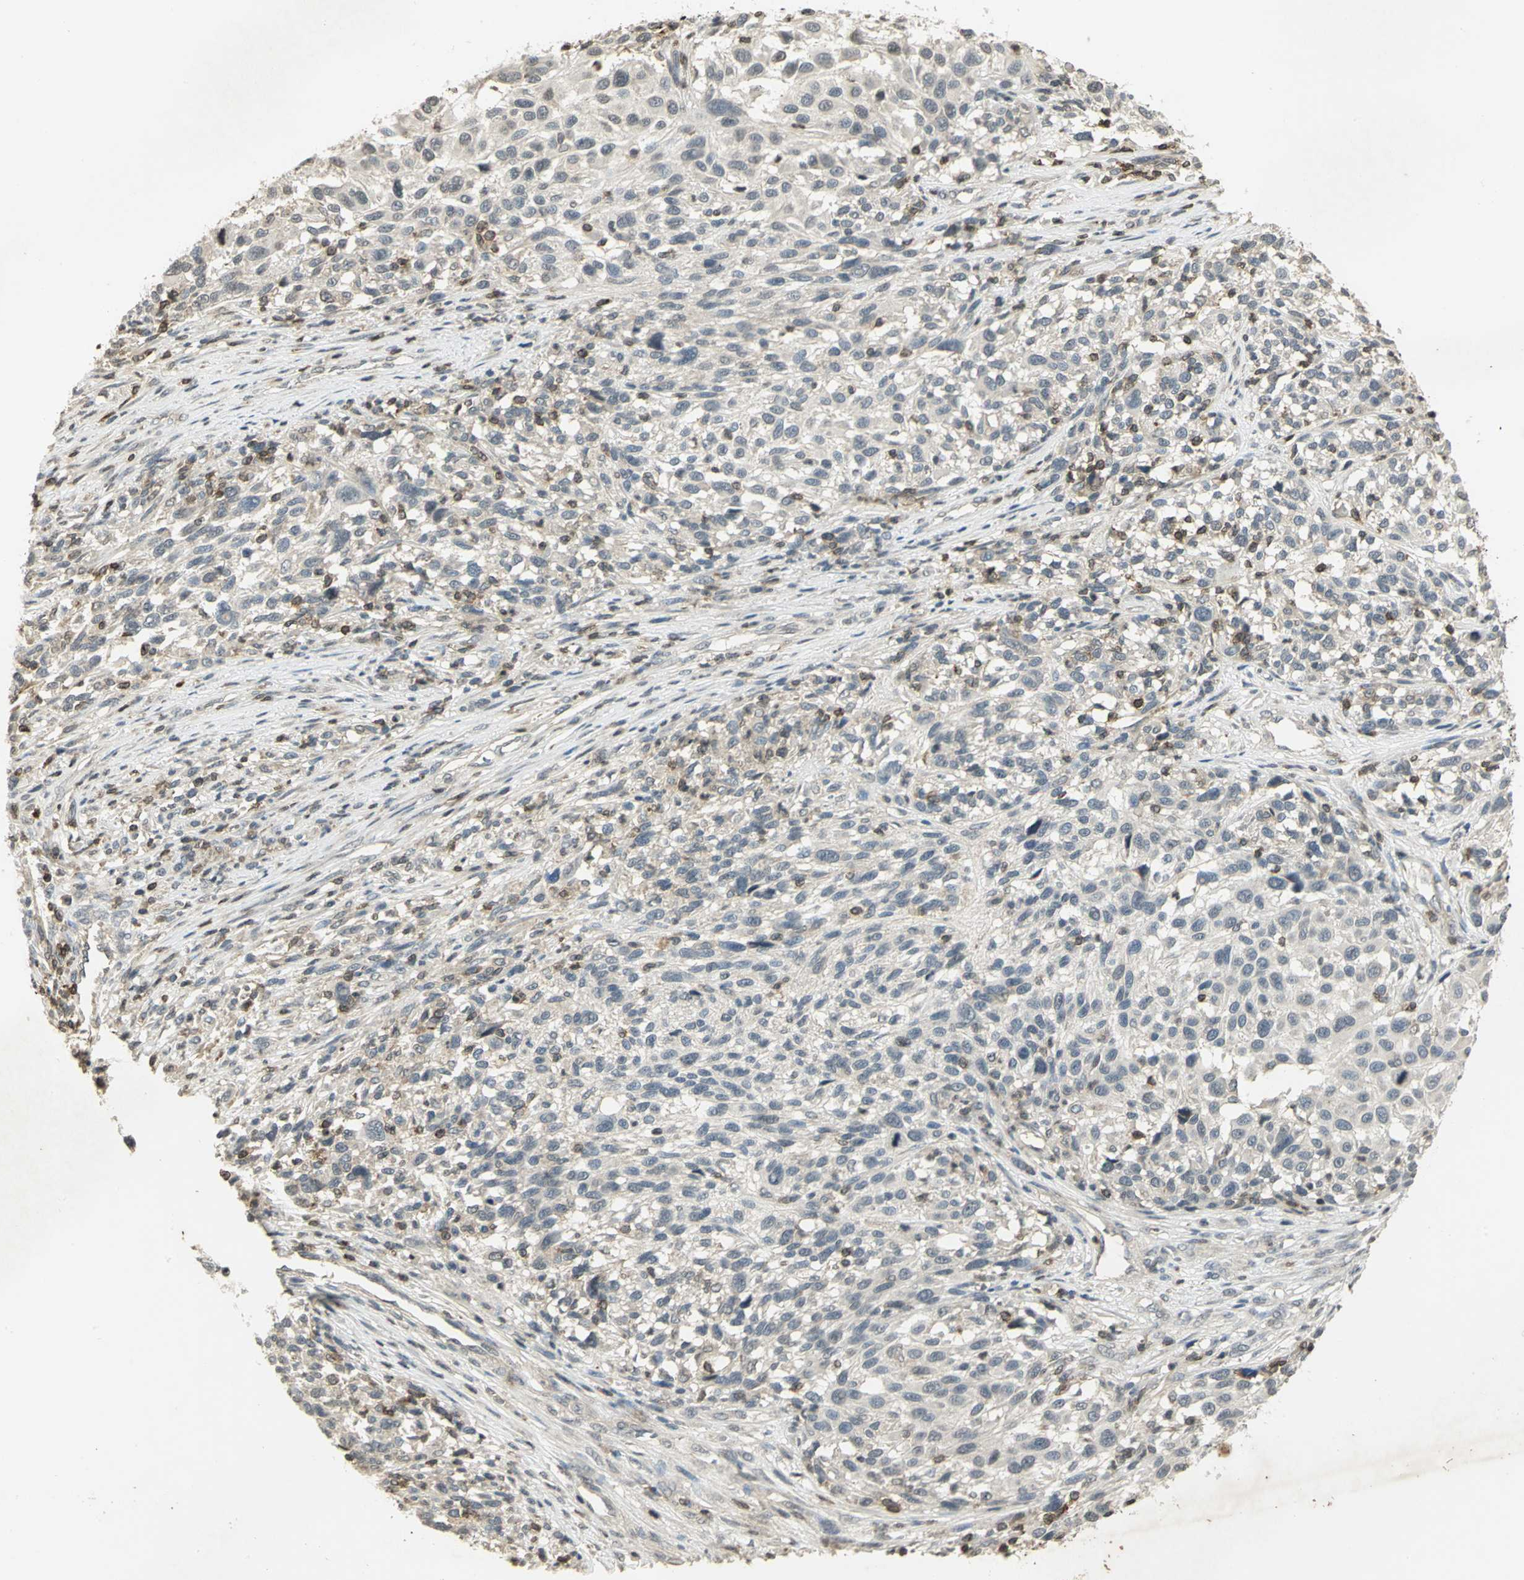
{"staining": {"intensity": "negative", "quantity": "none", "location": "none"}, "tissue": "melanoma", "cell_type": "Tumor cells", "image_type": "cancer", "snomed": [{"axis": "morphology", "description": "Malignant melanoma, Metastatic site"}, {"axis": "topography", "description": "Lymph node"}], "caption": "Tumor cells show no significant protein positivity in malignant melanoma (metastatic site).", "gene": "IL16", "patient": {"sex": "male", "age": 61}}